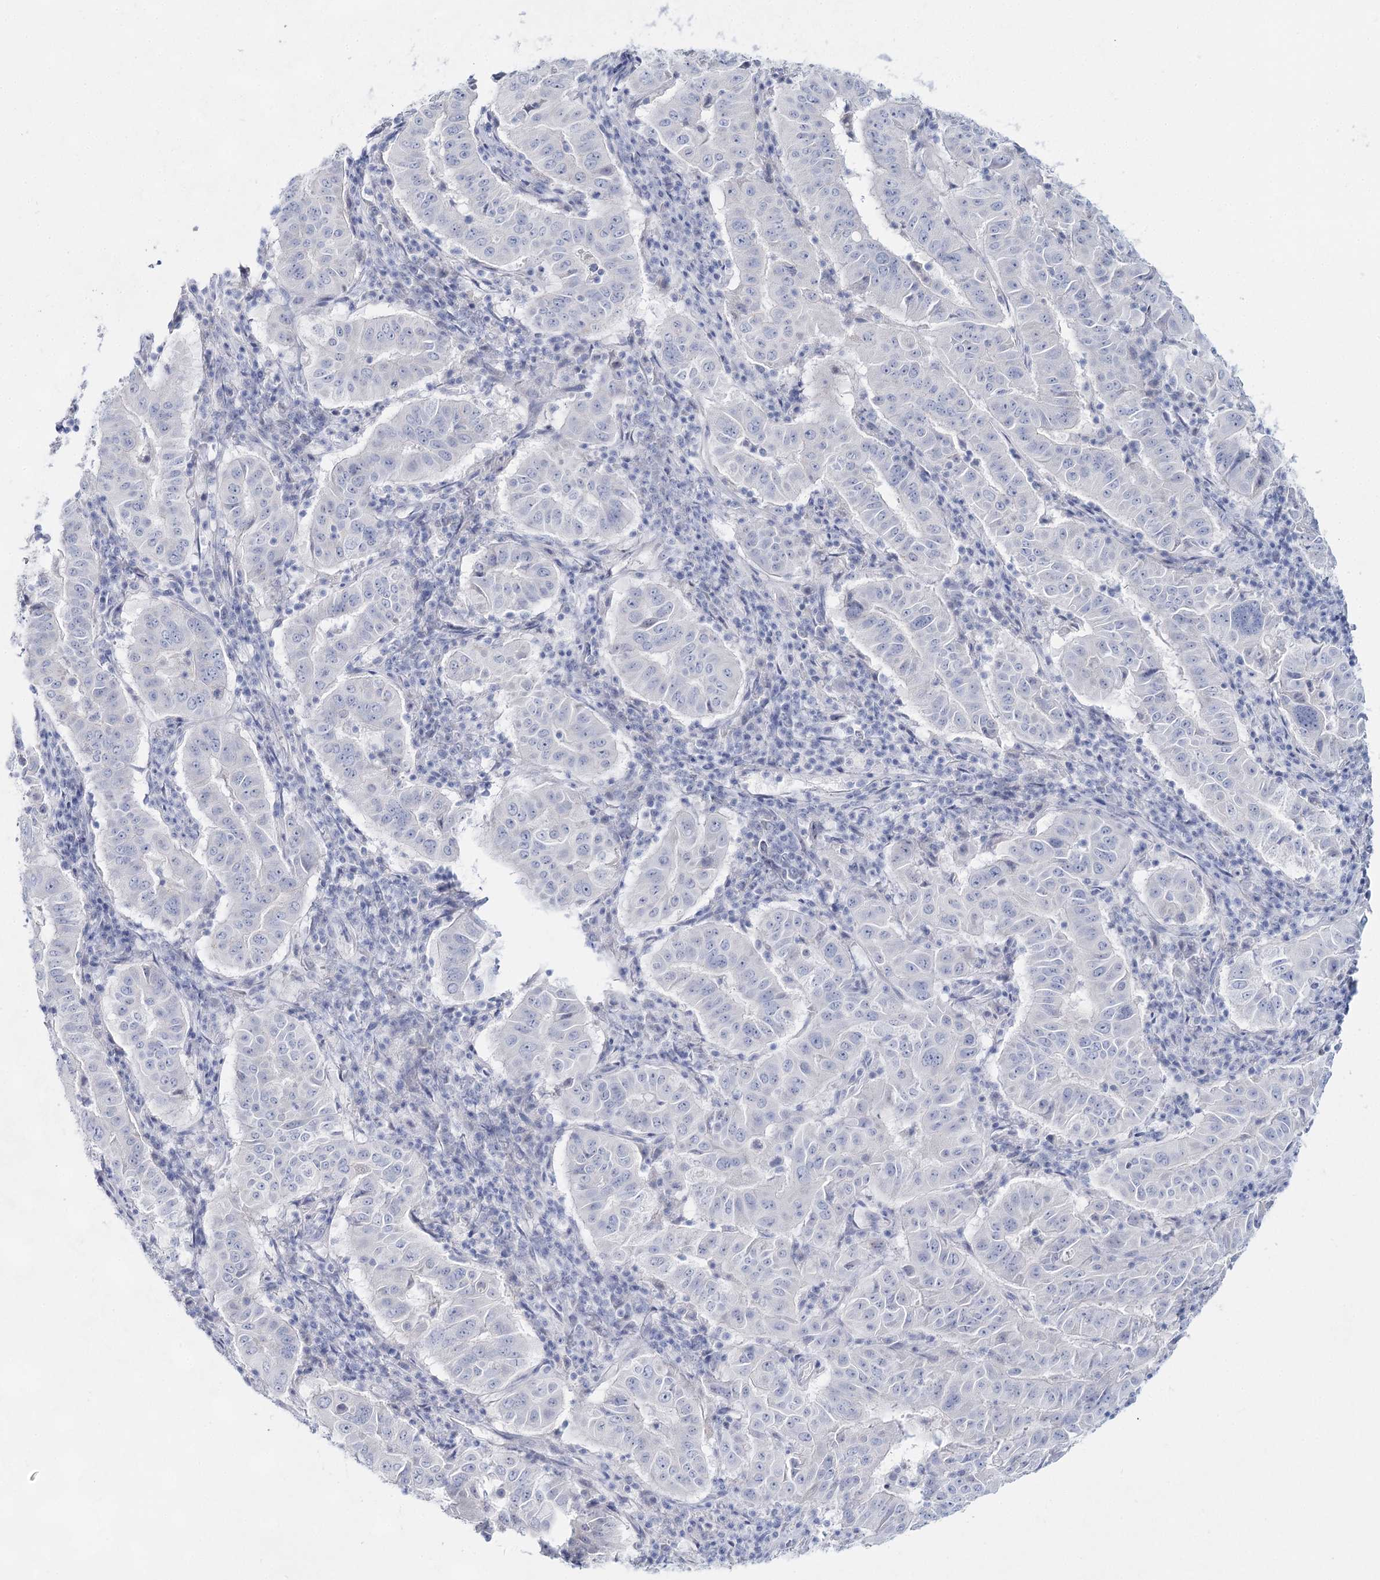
{"staining": {"intensity": "negative", "quantity": "none", "location": "none"}, "tissue": "pancreatic cancer", "cell_type": "Tumor cells", "image_type": "cancer", "snomed": [{"axis": "morphology", "description": "Adenocarcinoma, NOS"}, {"axis": "topography", "description": "Pancreas"}], "caption": "Pancreatic adenocarcinoma was stained to show a protein in brown. There is no significant staining in tumor cells.", "gene": "SLC17A2", "patient": {"sex": "male", "age": 63}}